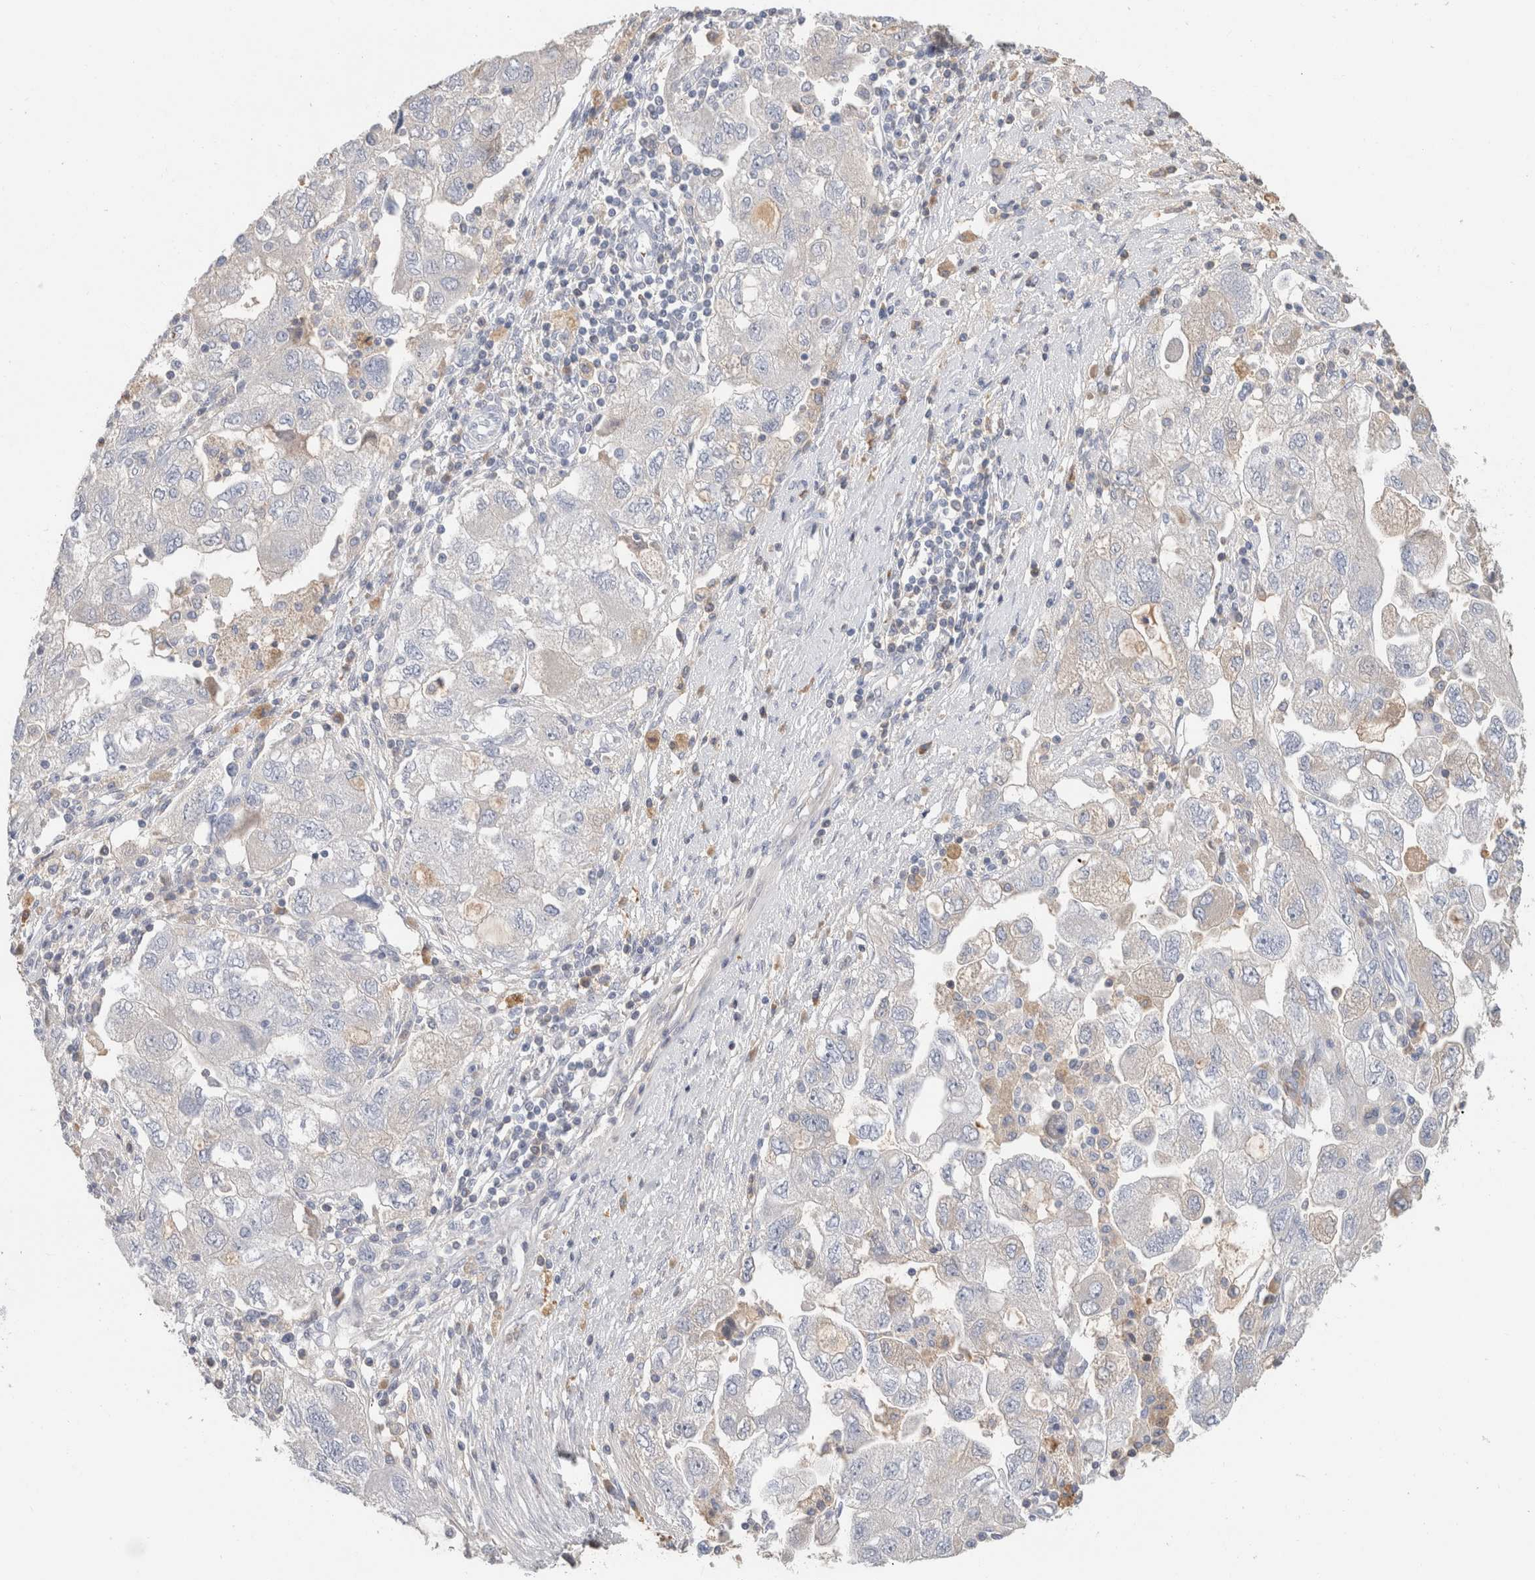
{"staining": {"intensity": "negative", "quantity": "none", "location": "none"}, "tissue": "ovarian cancer", "cell_type": "Tumor cells", "image_type": "cancer", "snomed": [{"axis": "morphology", "description": "Carcinoma, NOS"}, {"axis": "morphology", "description": "Cystadenocarcinoma, serous, NOS"}, {"axis": "topography", "description": "Ovary"}], "caption": "This is an immunohistochemistry image of carcinoma (ovarian). There is no expression in tumor cells.", "gene": "SCGB1A1", "patient": {"sex": "female", "age": 69}}